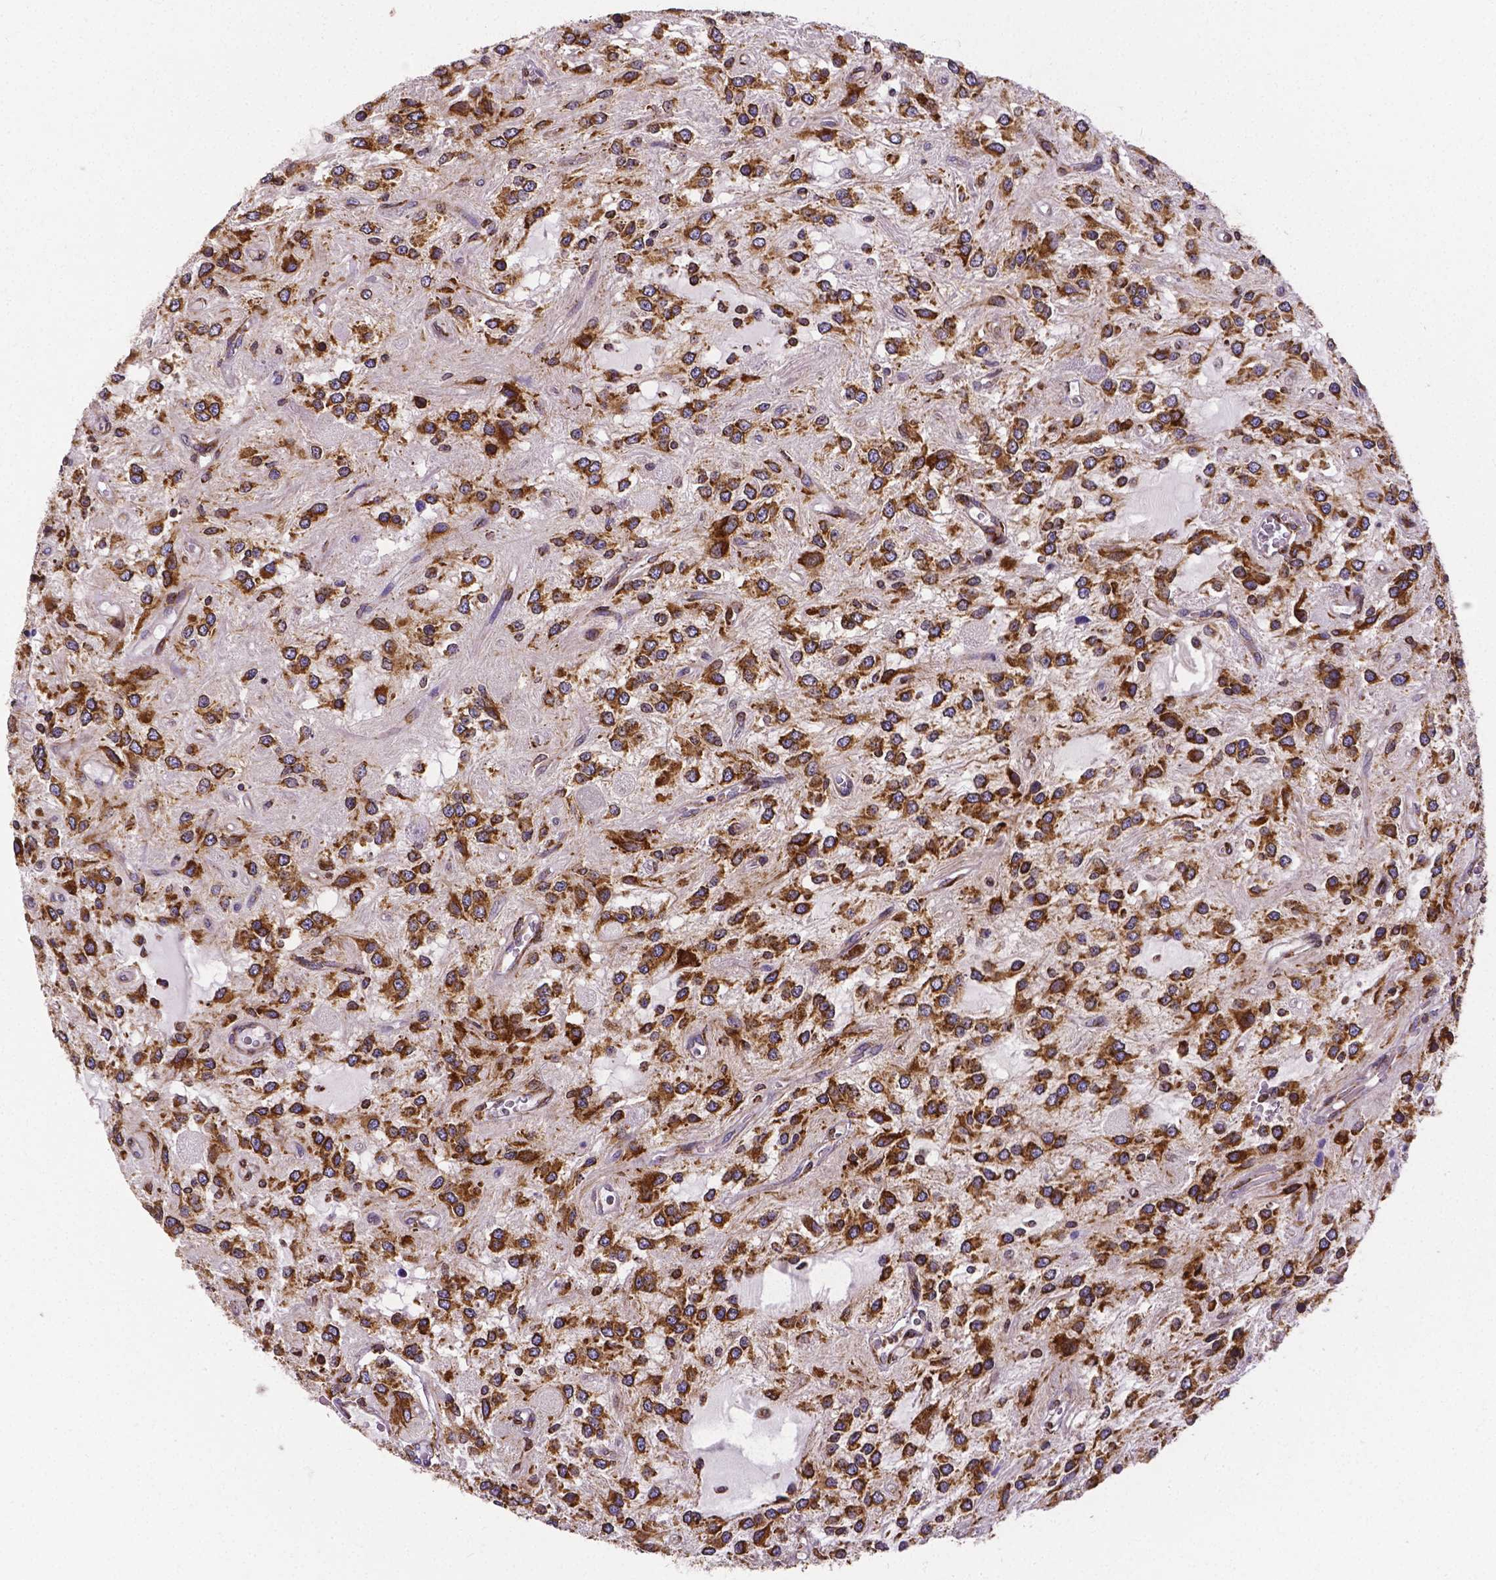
{"staining": {"intensity": "strong", "quantity": ">75%", "location": "cytoplasmic/membranous"}, "tissue": "glioma", "cell_type": "Tumor cells", "image_type": "cancer", "snomed": [{"axis": "morphology", "description": "Glioma, malignant, Low grade"}, {"axis": "topography", "description": "Cerebellum"}], "caption": "Glioma stained with immunohistochemistry shows strong cytoplasmic/membranous positivity in about >75% of tumor cells. (brown staining indicates protein expression, while blue staining denotes nuclei).", "gene": "MTDH", "patient": {"sex": "female", "age": 14}}